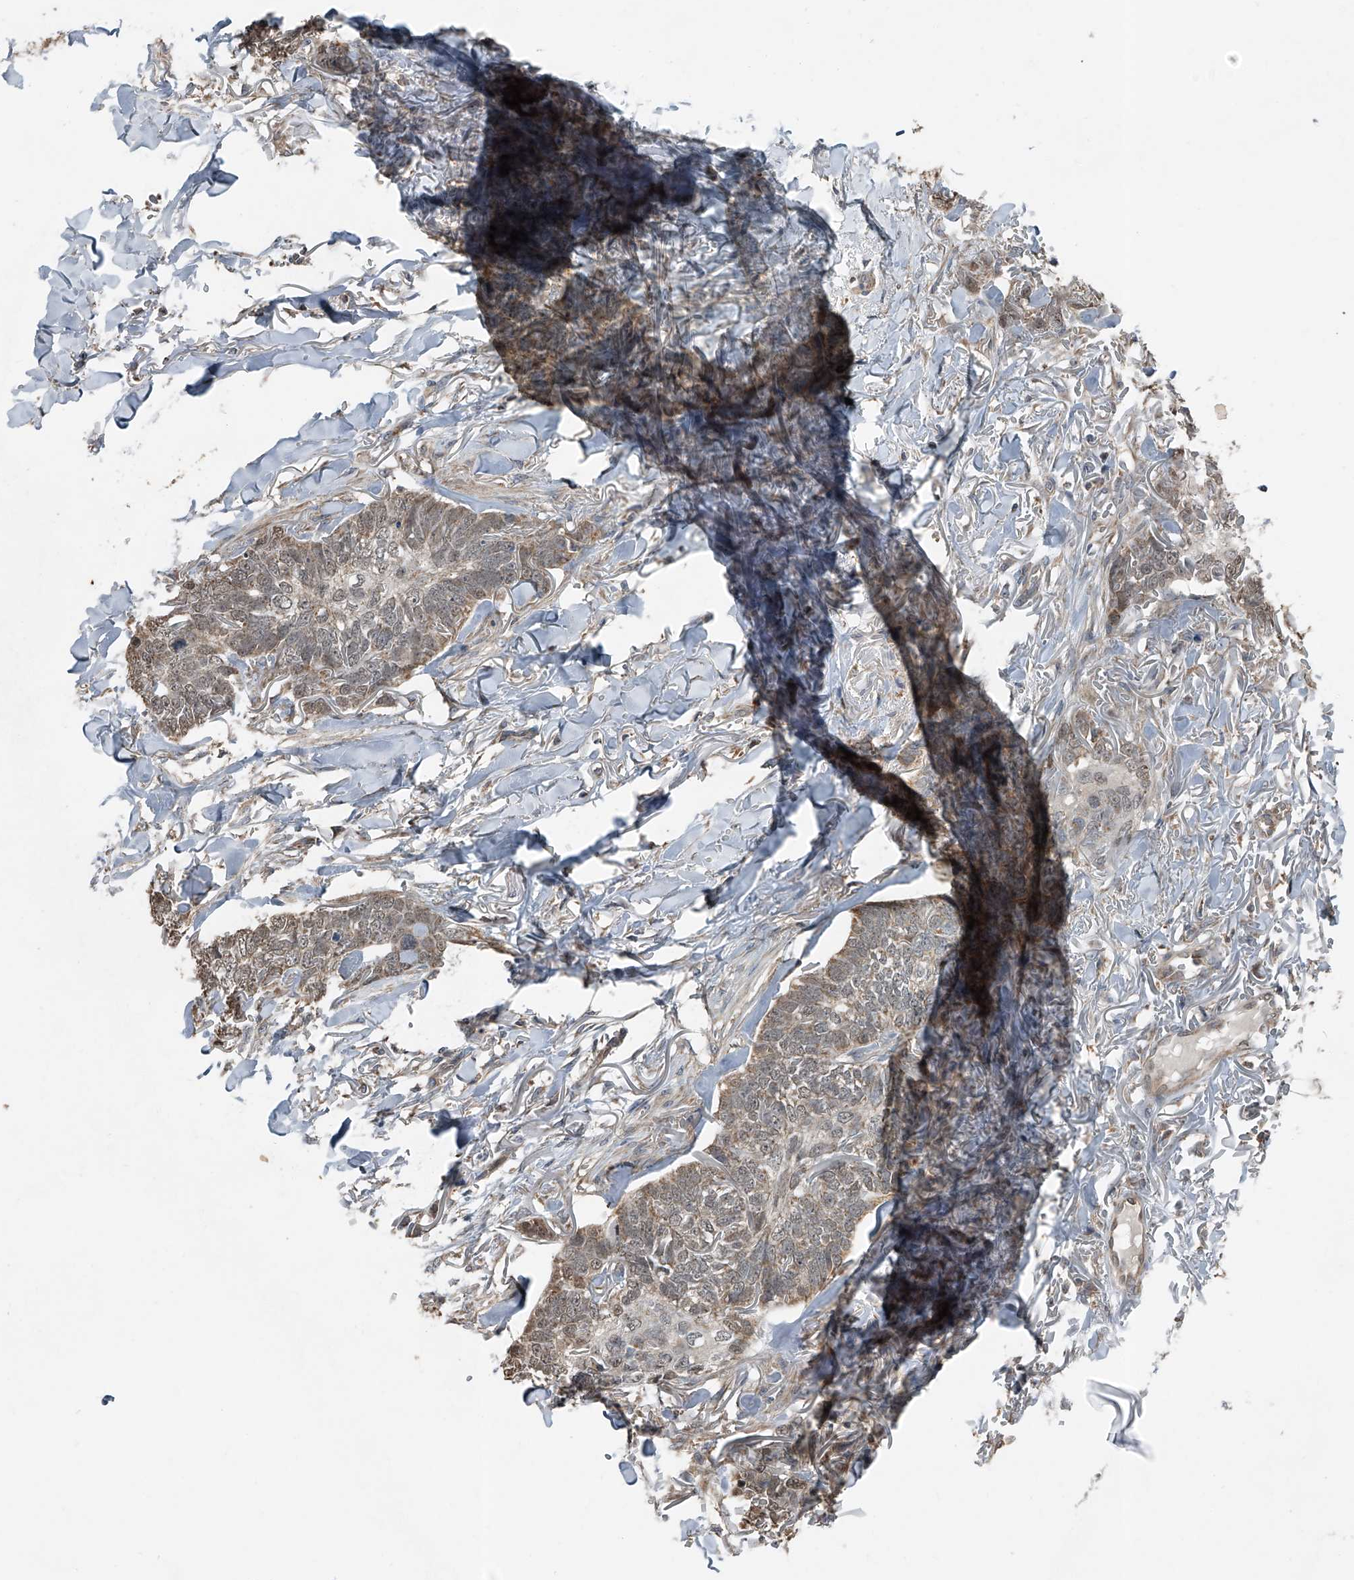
{"staining": {"intensity": "weak", "quantity": ">75%", "location": "cytoplasmic/membranous,nuclear"}, "tissue": "skin cancer", "cell_type": "Tumor cells", "image_type": "cancer", "snomed": [{"axis": "morphology", "description": "Normal tissue, NOS"}, {"axis": "morphology", "description": "Basal cell carcinoma"}, {"axis": "topography", "description": "Skin"}], "caption": "Approximately >75% of tumor cells in human basal cell carcinoma (skin) reveal weak cytoplasmic/membranous and nuclear protein staining as visualized by brown immunohistochemical staining.", "gene": "CHRNA7", "patient": {"sex": "male", "age": 77}}